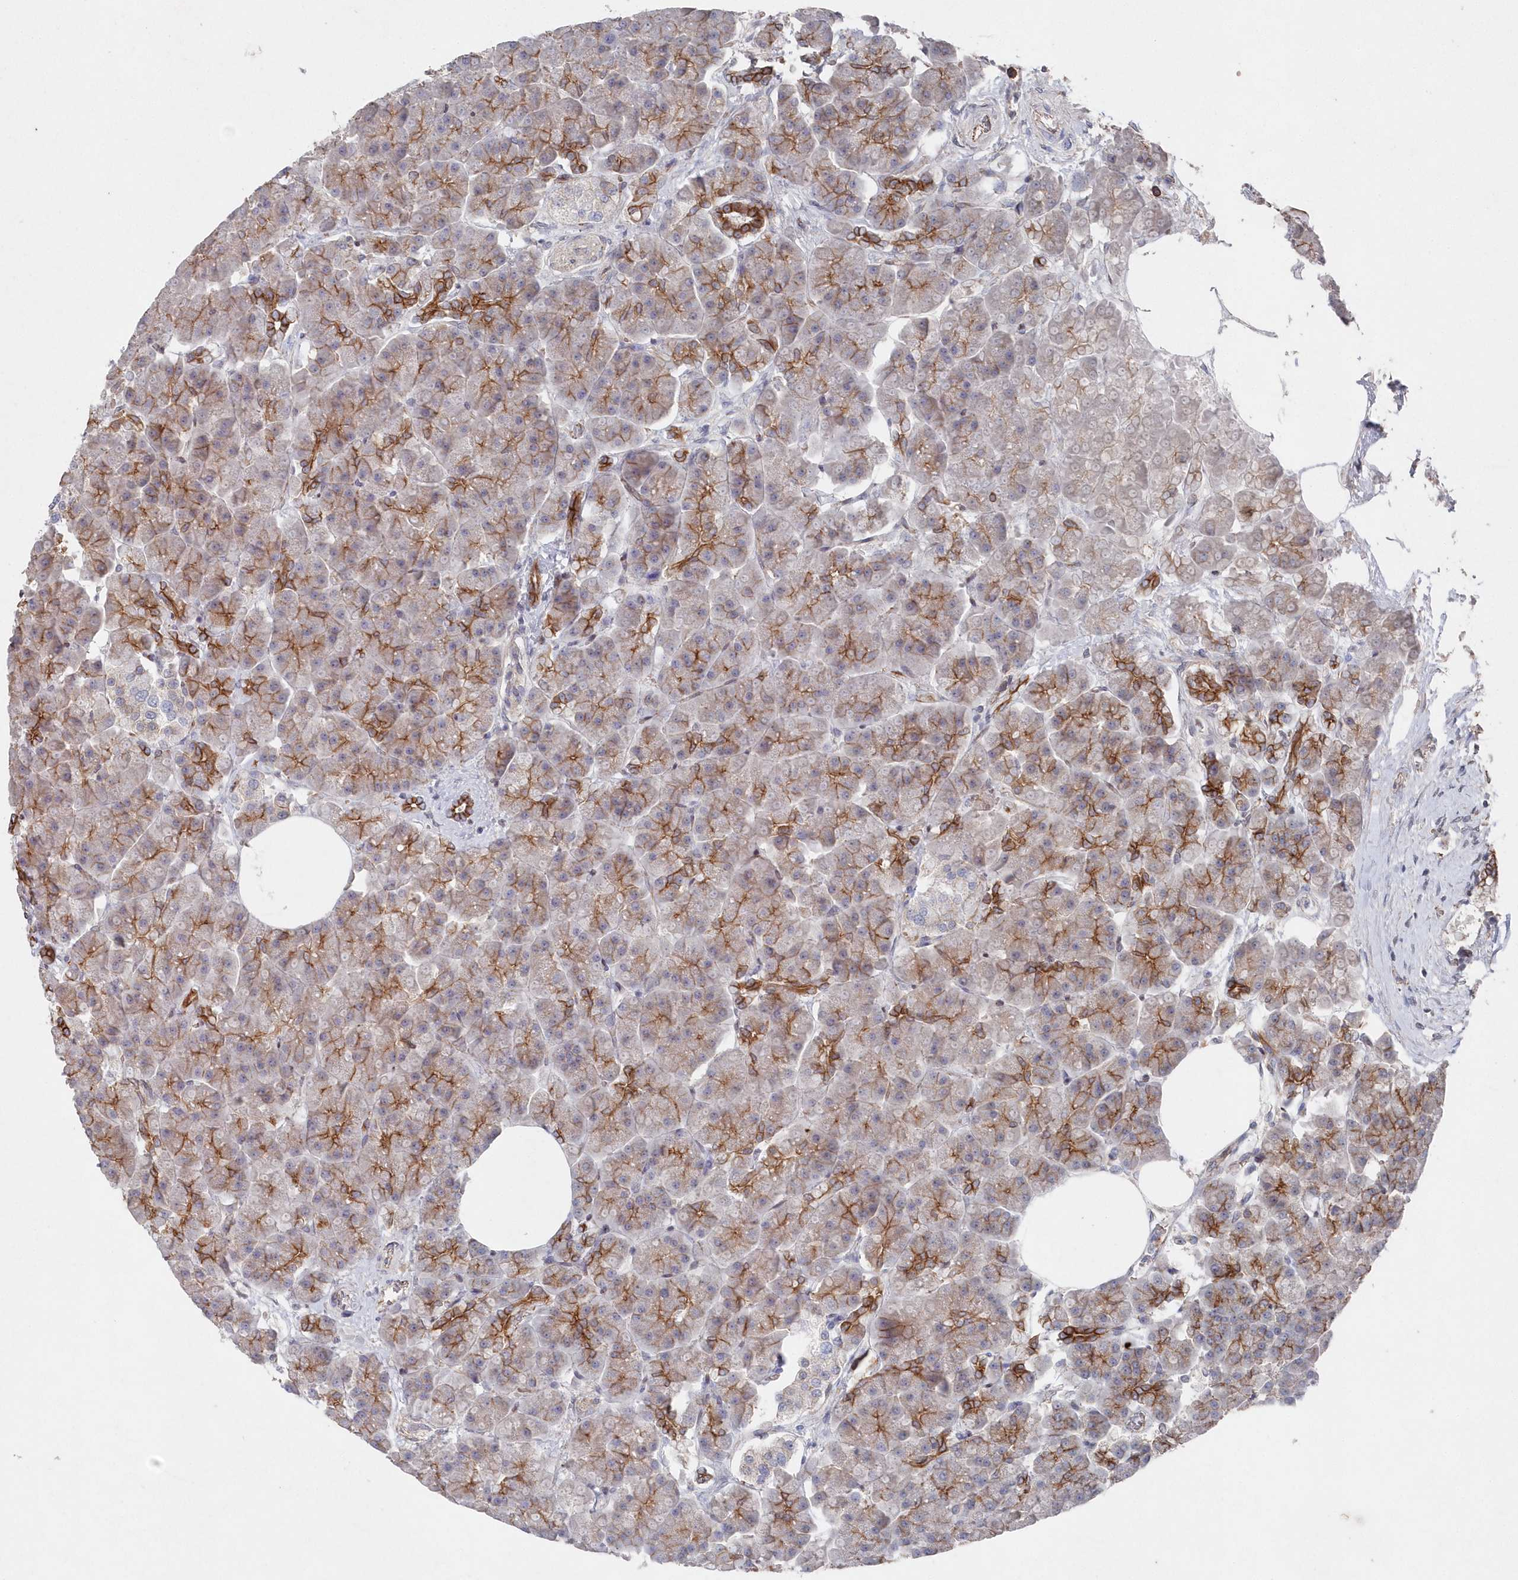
{"staining": {"intensity": "strong", "quantity": "25%-75%", "location": "cytoplasmic/membranous"}, "tissue": "pancreas", "cell_type": "Exocrine glandular cells", "image_type": "normal", "snomed": [{"axis": "morphology", "description": "Normal tissue, NOS"}, {"axis": "topography", "description": "Pancreas"}], "caption": "Exocrine glandular cells demonstrate high levels of strong cytoplasmic/membranous staining in approximately 25%-75% of cells in benign human pancreas. (DAB (3,3'-diaminobenzidine) IHC with brightfield microscopy, high magnification).", "gene": "VSIG2", "patient": {"sex": "female", "age": 70}}